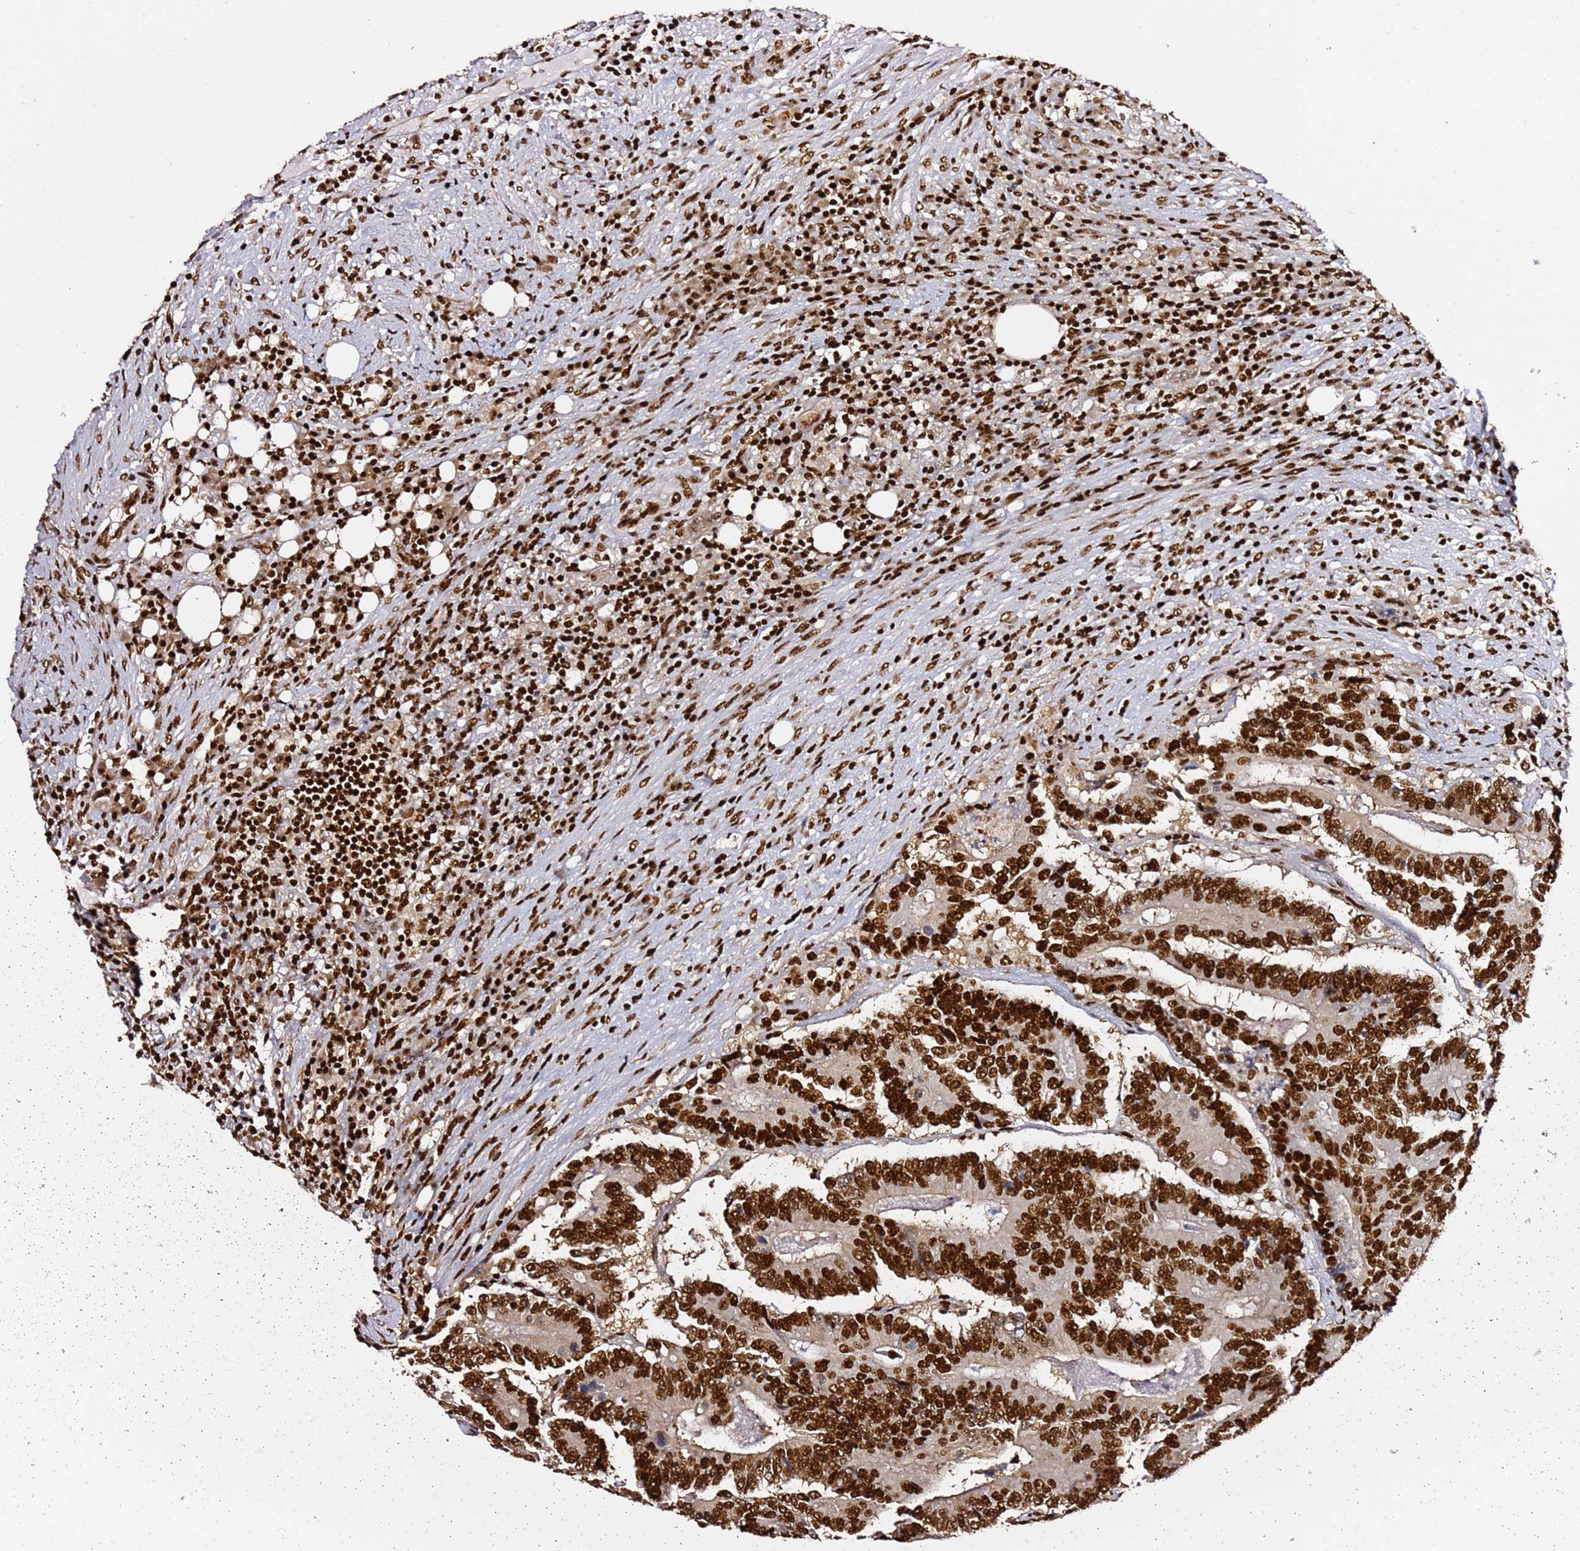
{"staining": {"intensity": "strong", "quantity": ">75%", "location": "nuclear"}, "tissue": "colorectal cancer", "cell_type": "Tumor cells", "image_type": "cancer", "snomed": [{"axis": "morphology", "description": "Adenocarcinoma, NOS"}, {"axis": "topography", "description": "Colon"}], "caption": "High-magnification brightfield microscopy of adenocarcinoma (colorectal) stained with DAB (brown) and counterstained with hematoxylin (blue). tumor cells exhibit strong nuclear expression is seen in approximately>75% of cells.", "gene": "C6orf226", "patient": {"sex": "male", "age": 83}}